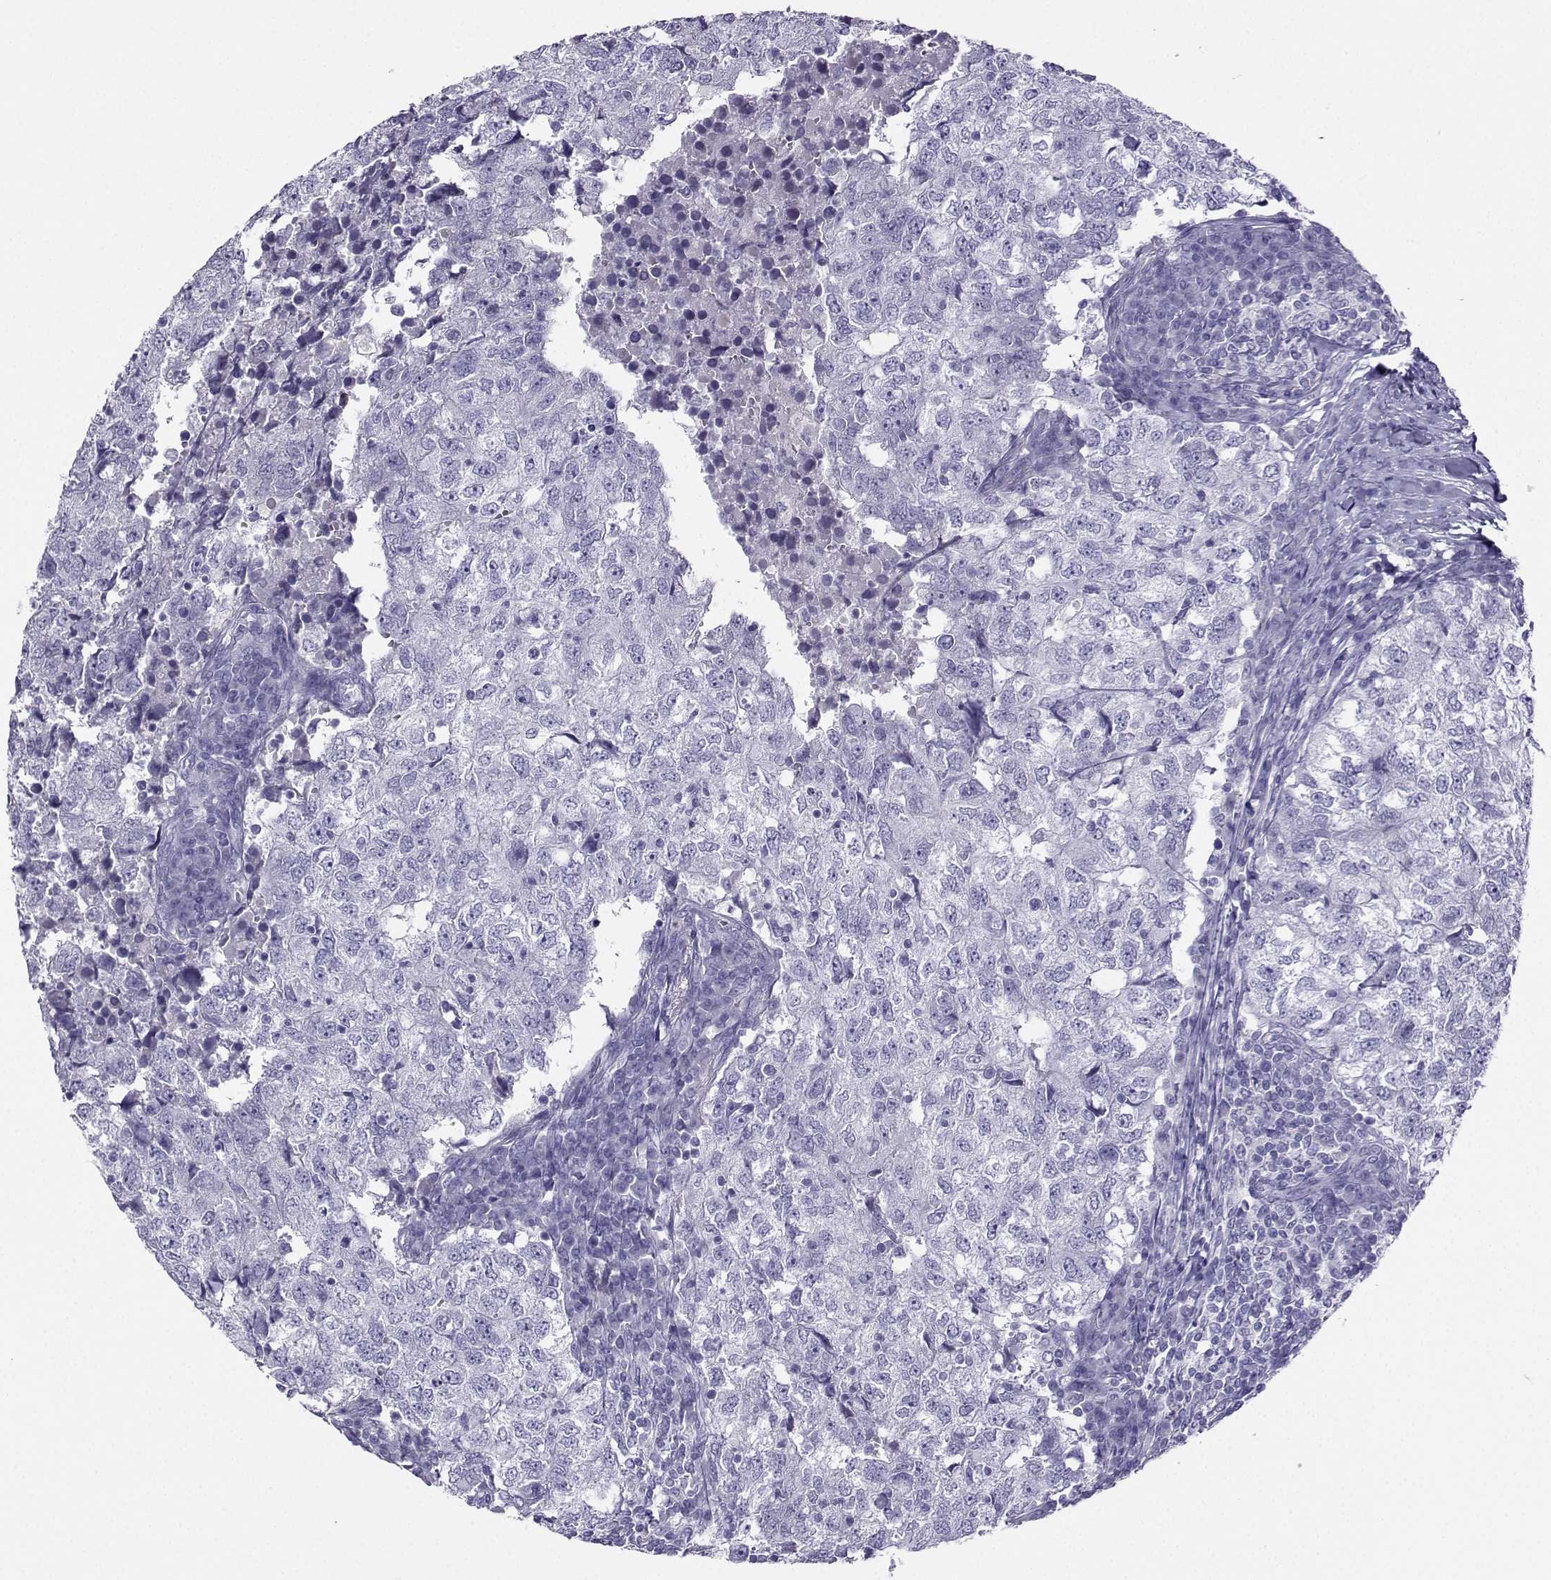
{"staining": {"intensity": "negative", "quantity": "none", "location": "none"}, "tissue": "breast cancer", "cell_type": "Tumor cells", "image_type": "cancer", "snomed": [{"axis": "morphology", "description": "Duct carcinoma"}, {"axis": "topography", "description": "Breast"}], "caption": "IHC micrograph of breast intraductal carcinoma stained for a protein (brown), which shows no staining in tumor cells.", "gene": "FBXO24", "patient": {"sex": "female", "age": 30}}